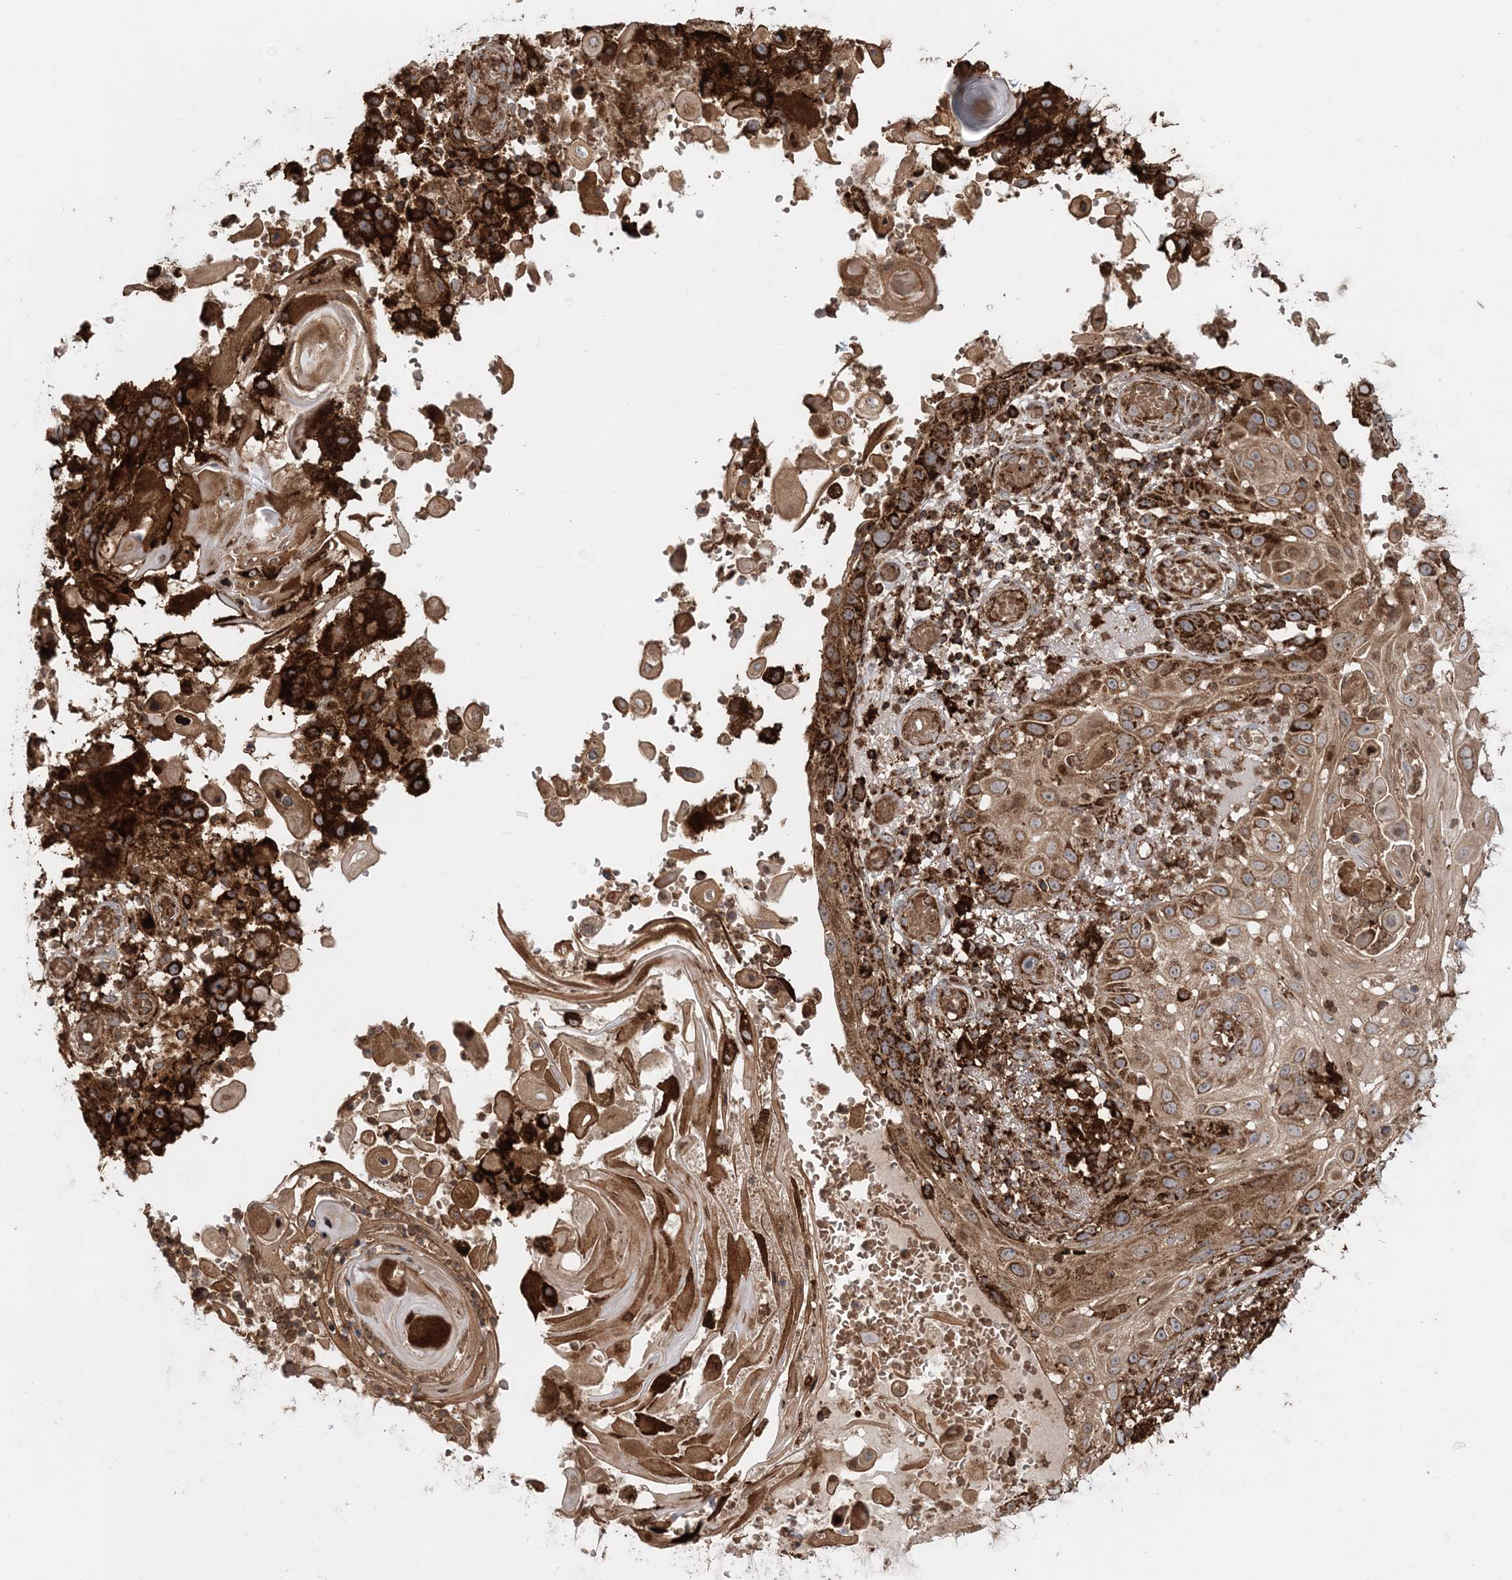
{"staining": {"intensity": "strong", "quantity": ">75%", "location": "cytoplasmic/membranous"}, "tissue": "skin cancer", "cell_type": "Tumor cells", "image_type": "cancer", "snomed": [{"axis": "morphology", "description": "Squamous cell carcinoma, NOS"}, {"axis": "topography", "description": "Skin"}], "caption": "High-magnification brightfield microscopy of squamous cell carcinoma (skin) stained with DAB (3,3'-diaminobenzidine) (brown) and counterstained with hematoxylin (blue). tumor cells exhibit strong cytoplasmic/membranous staining is appreciated in approximately>75% of cells. (IHC, brightfield microscopy, high magnification).", "gene": "LRPPRC", "patient": {"sex": "female", "age": 44}}